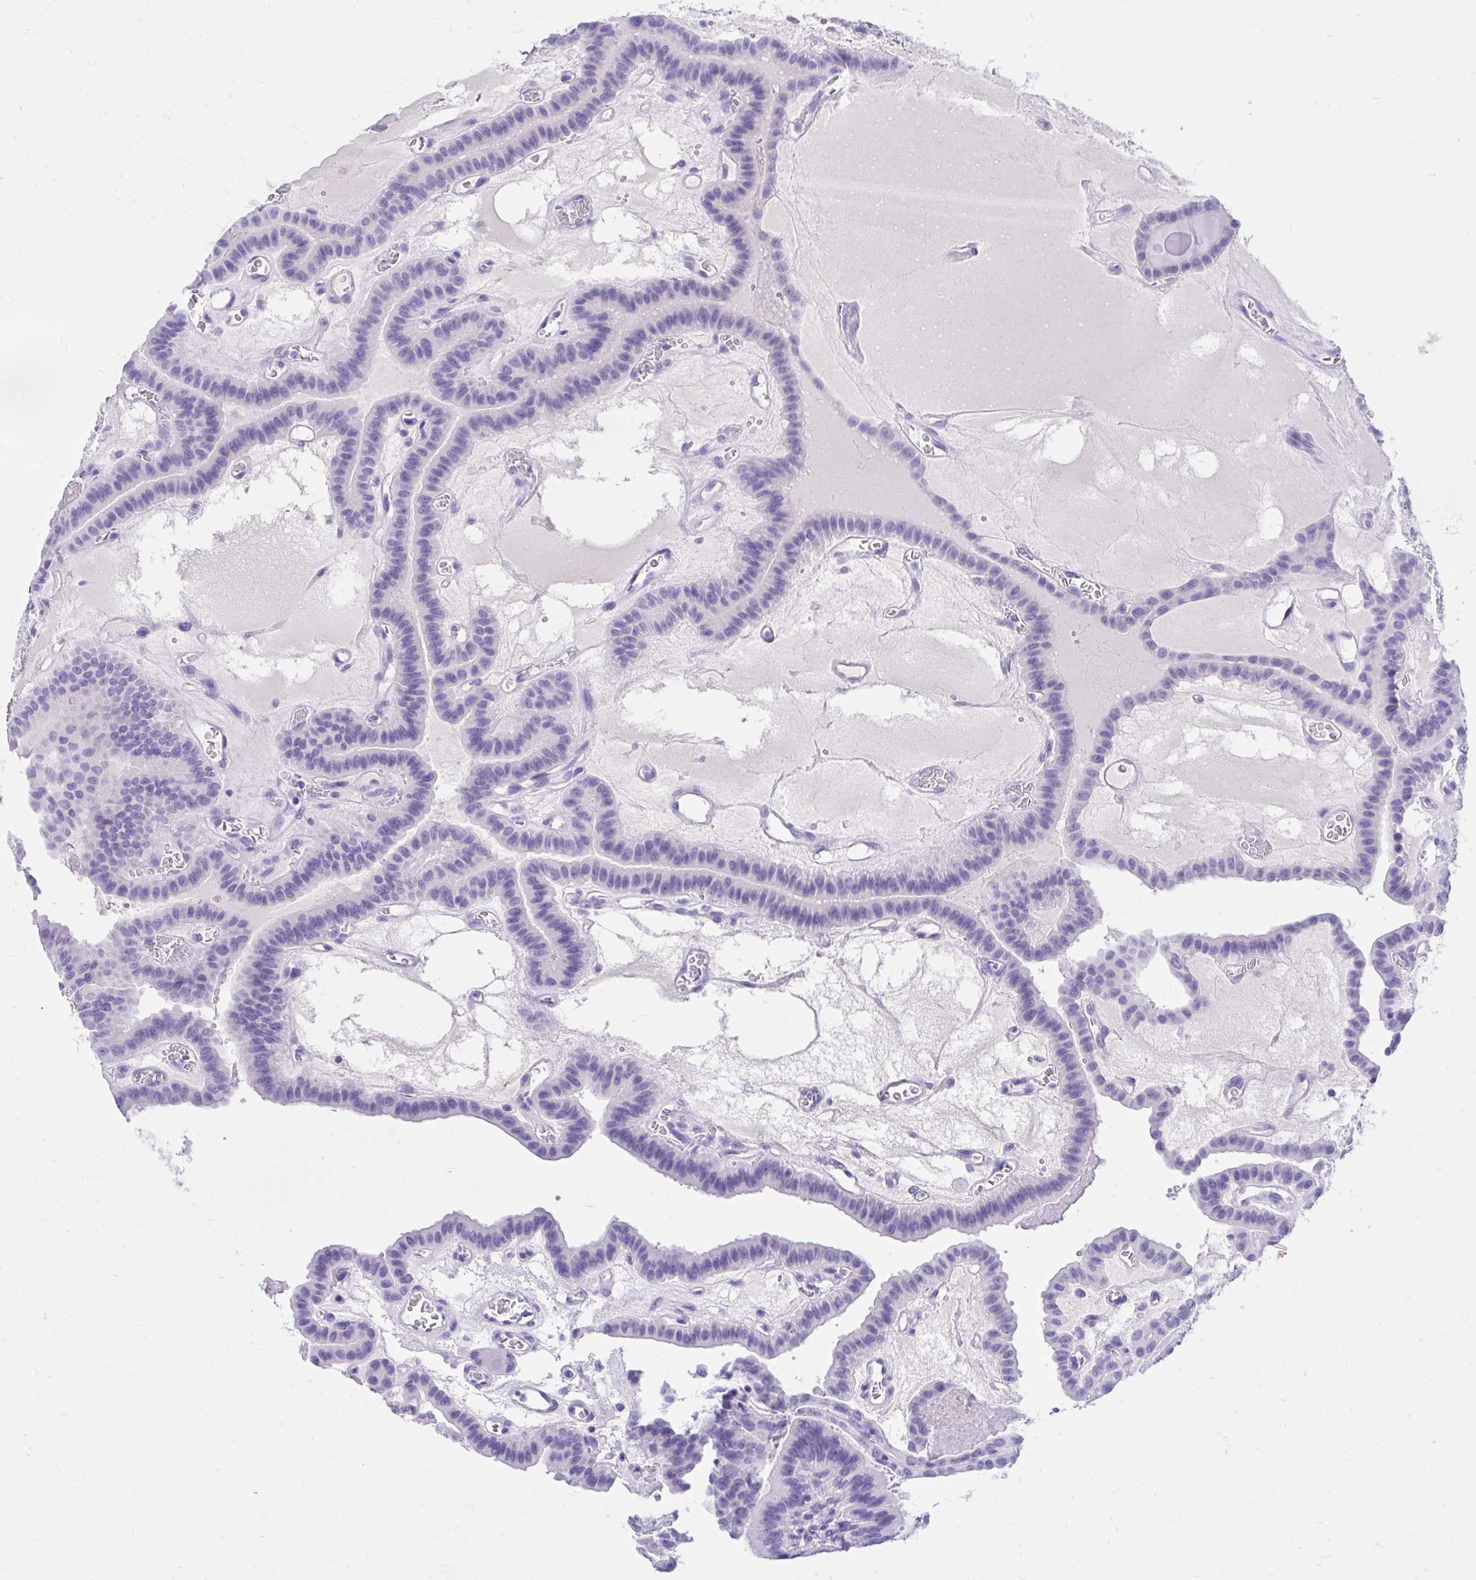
{"staining": {"intensity": "negative", "quantity": "none", "location": "none"}, "tissue": "thyroid cancer", "cell_type": "Tumor cells", "image_type": "cancer", "snomed": [{"axis": "morphology", "description": "Papillary adenocarcinoma, NOS"}, {"axis": "topography", "description": "Thyroid gland"}], "caption": "DAB immunohistochemical staining of thyroid papillary adenocarcinoma exhibits no significant staining in tumor cells.", "gene": "KCNN4", "patient": {"sex": "male", "age": 87}}